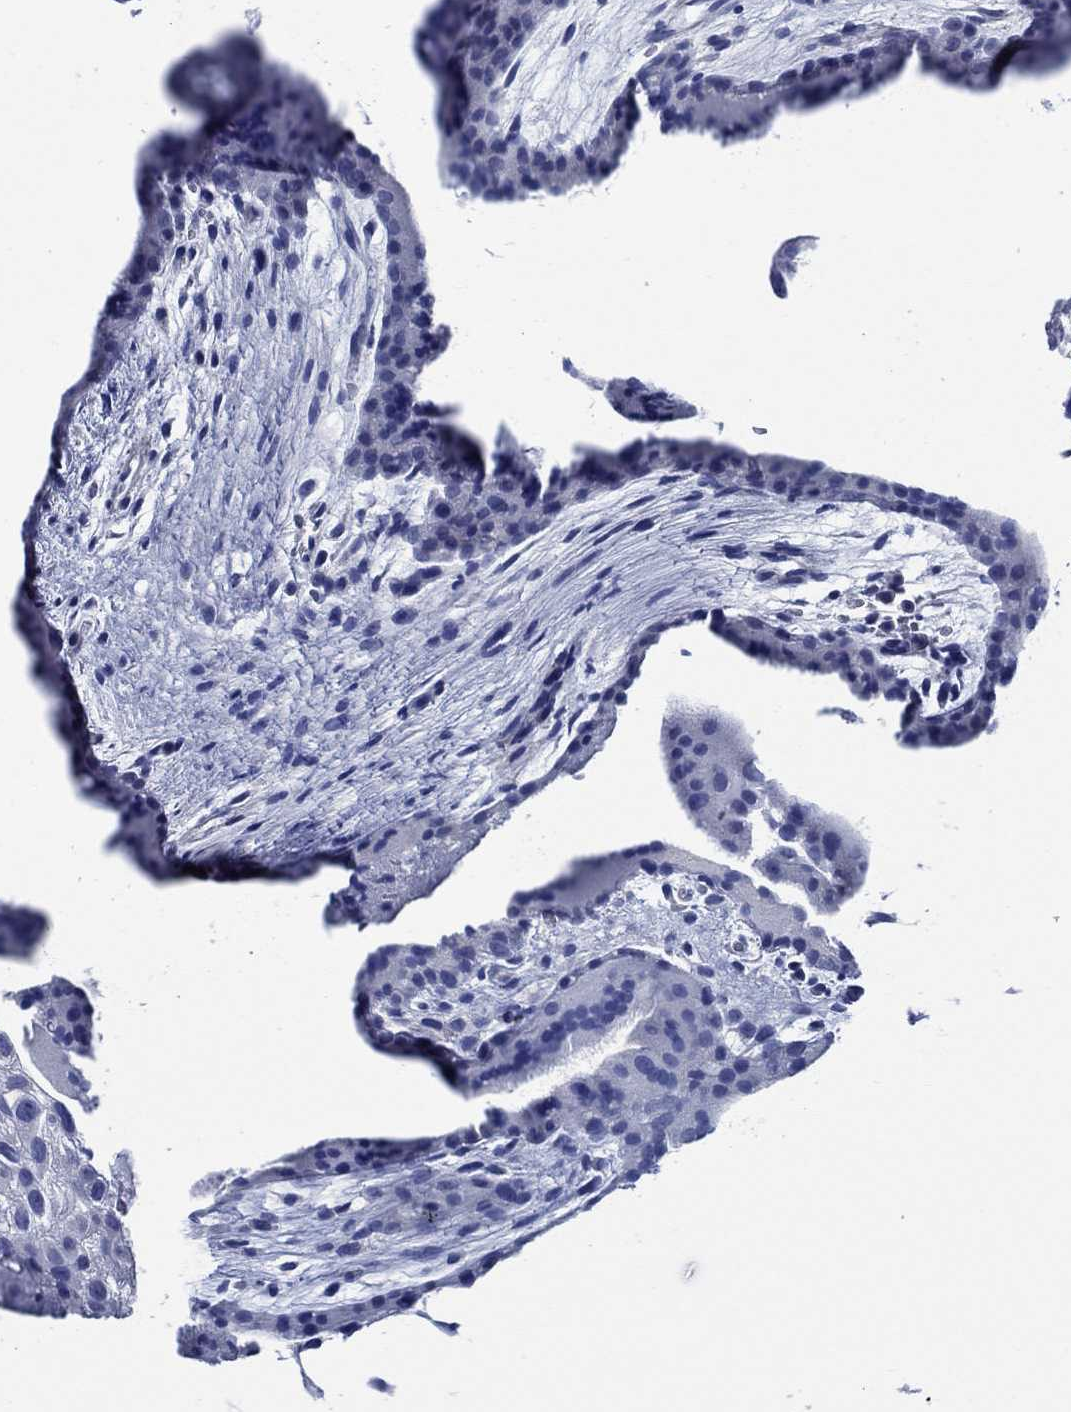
{"staining": {"intensity": "negative", "quantity": "none", "location": "none"}, "tissue": "placenta", "cell_type": "Decidual cells", "image_type": "normal", "snomed": [{"axis": "morphology", "description": "Normal tissue, NOS"}, {"axis": "topography", "description": "Placenta"}], "caption": "This is a micrograph of IHC staining of unremarkable placenta, which shows no expression in decidual cells. Brightfield microscopy of immunohistochemistry stained with DAB (3,3'-diaminobenzidine) (brown) and hematoxylin (blue), captured at high magnification.", "gene": "WDR62", "patient": {"sex": "female", "age": 19}}